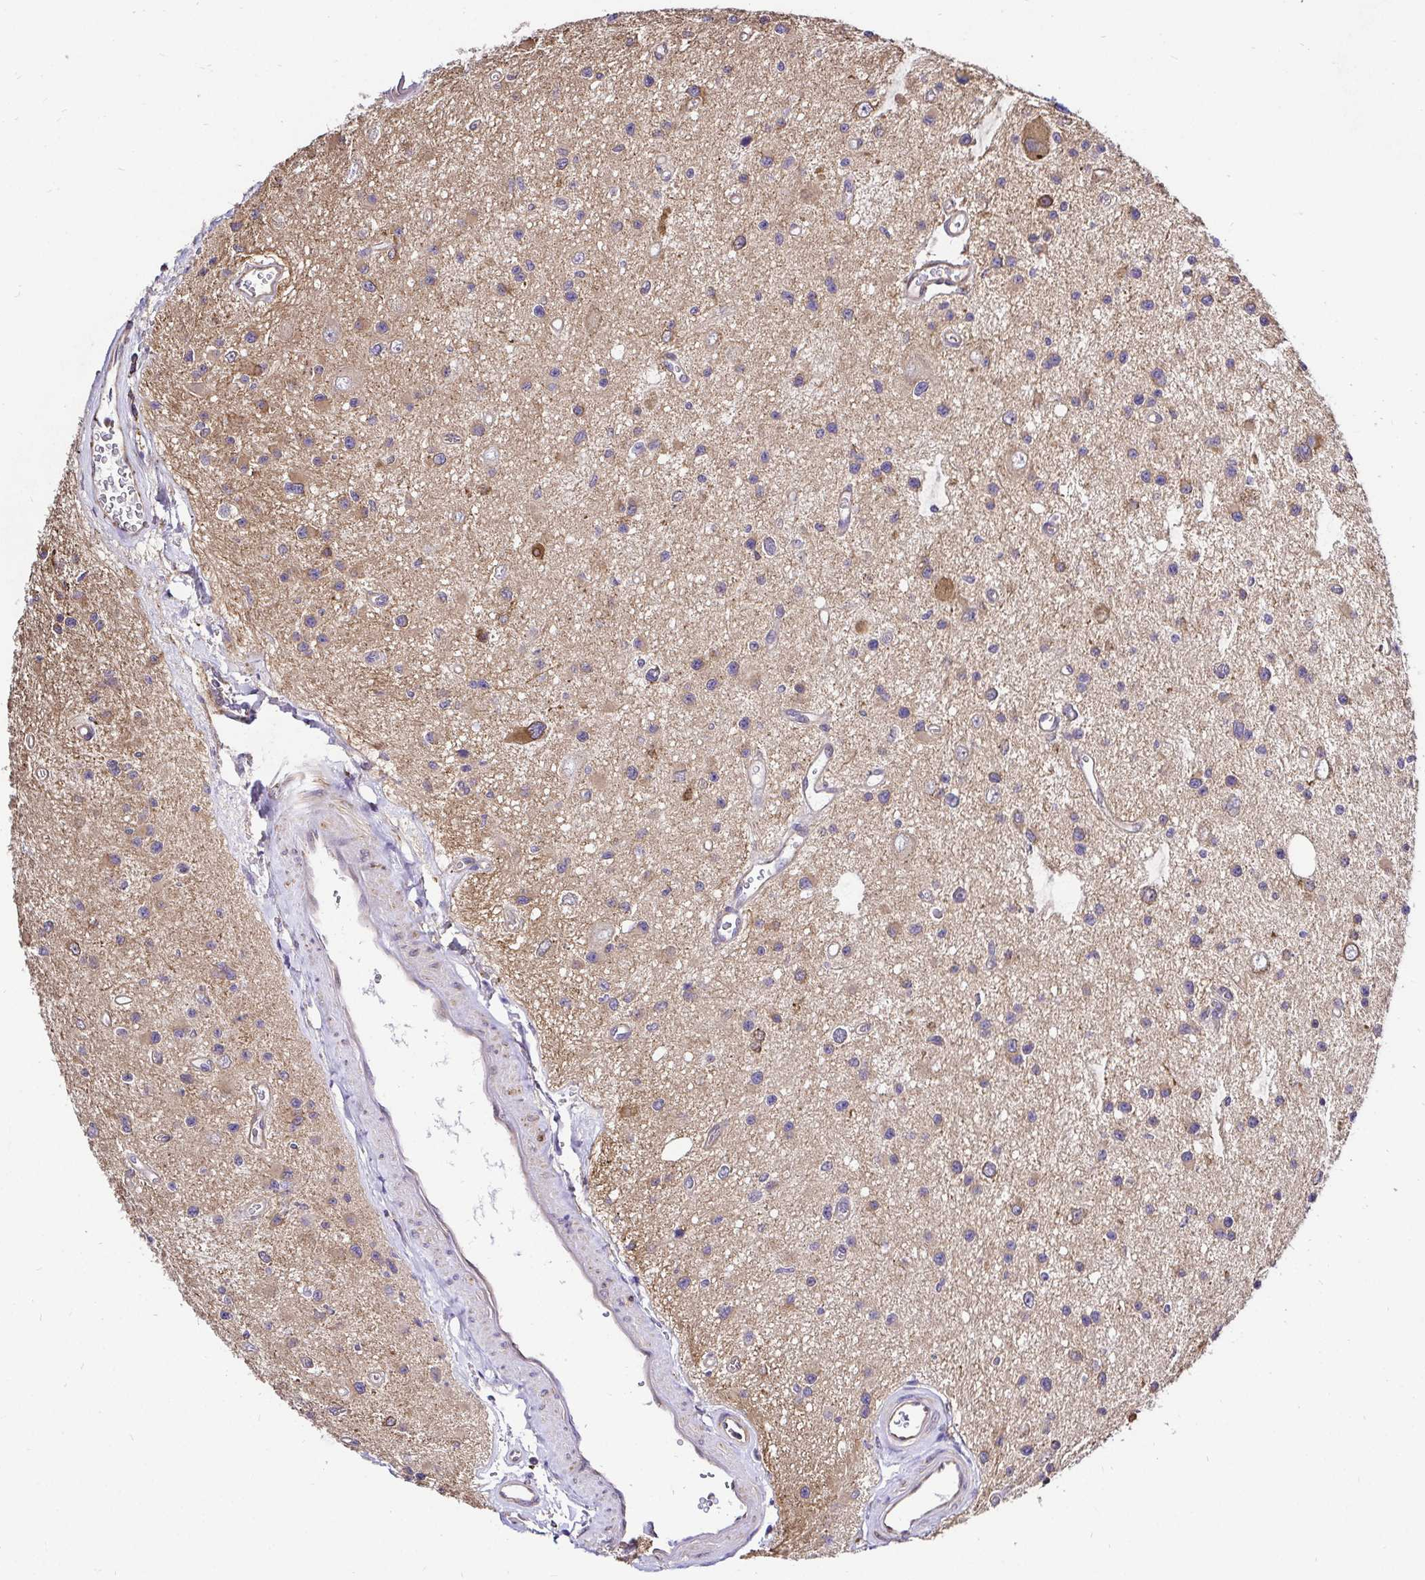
{"staining": {"intensity": "moderate", "quantity": "<25%", "location": "cytoplasmic/membranous"}, "tissue": "glioma", "cell_type": "Tumor cells", "image_type": "cancer", "snomed": [{"axis": "morphology", "description": "Glioma, malignant, Low grade"}, {"axis": "topography", "description": "Brain"}], "caption": "A histopathology image of malignant glioma (low-grade) stained for a protein demonstrates moderate cytoplasmic/membranous brown staining in tumor cells.", "gene": "CCDC122", "patient": {"sex": "male", "age": 43}}